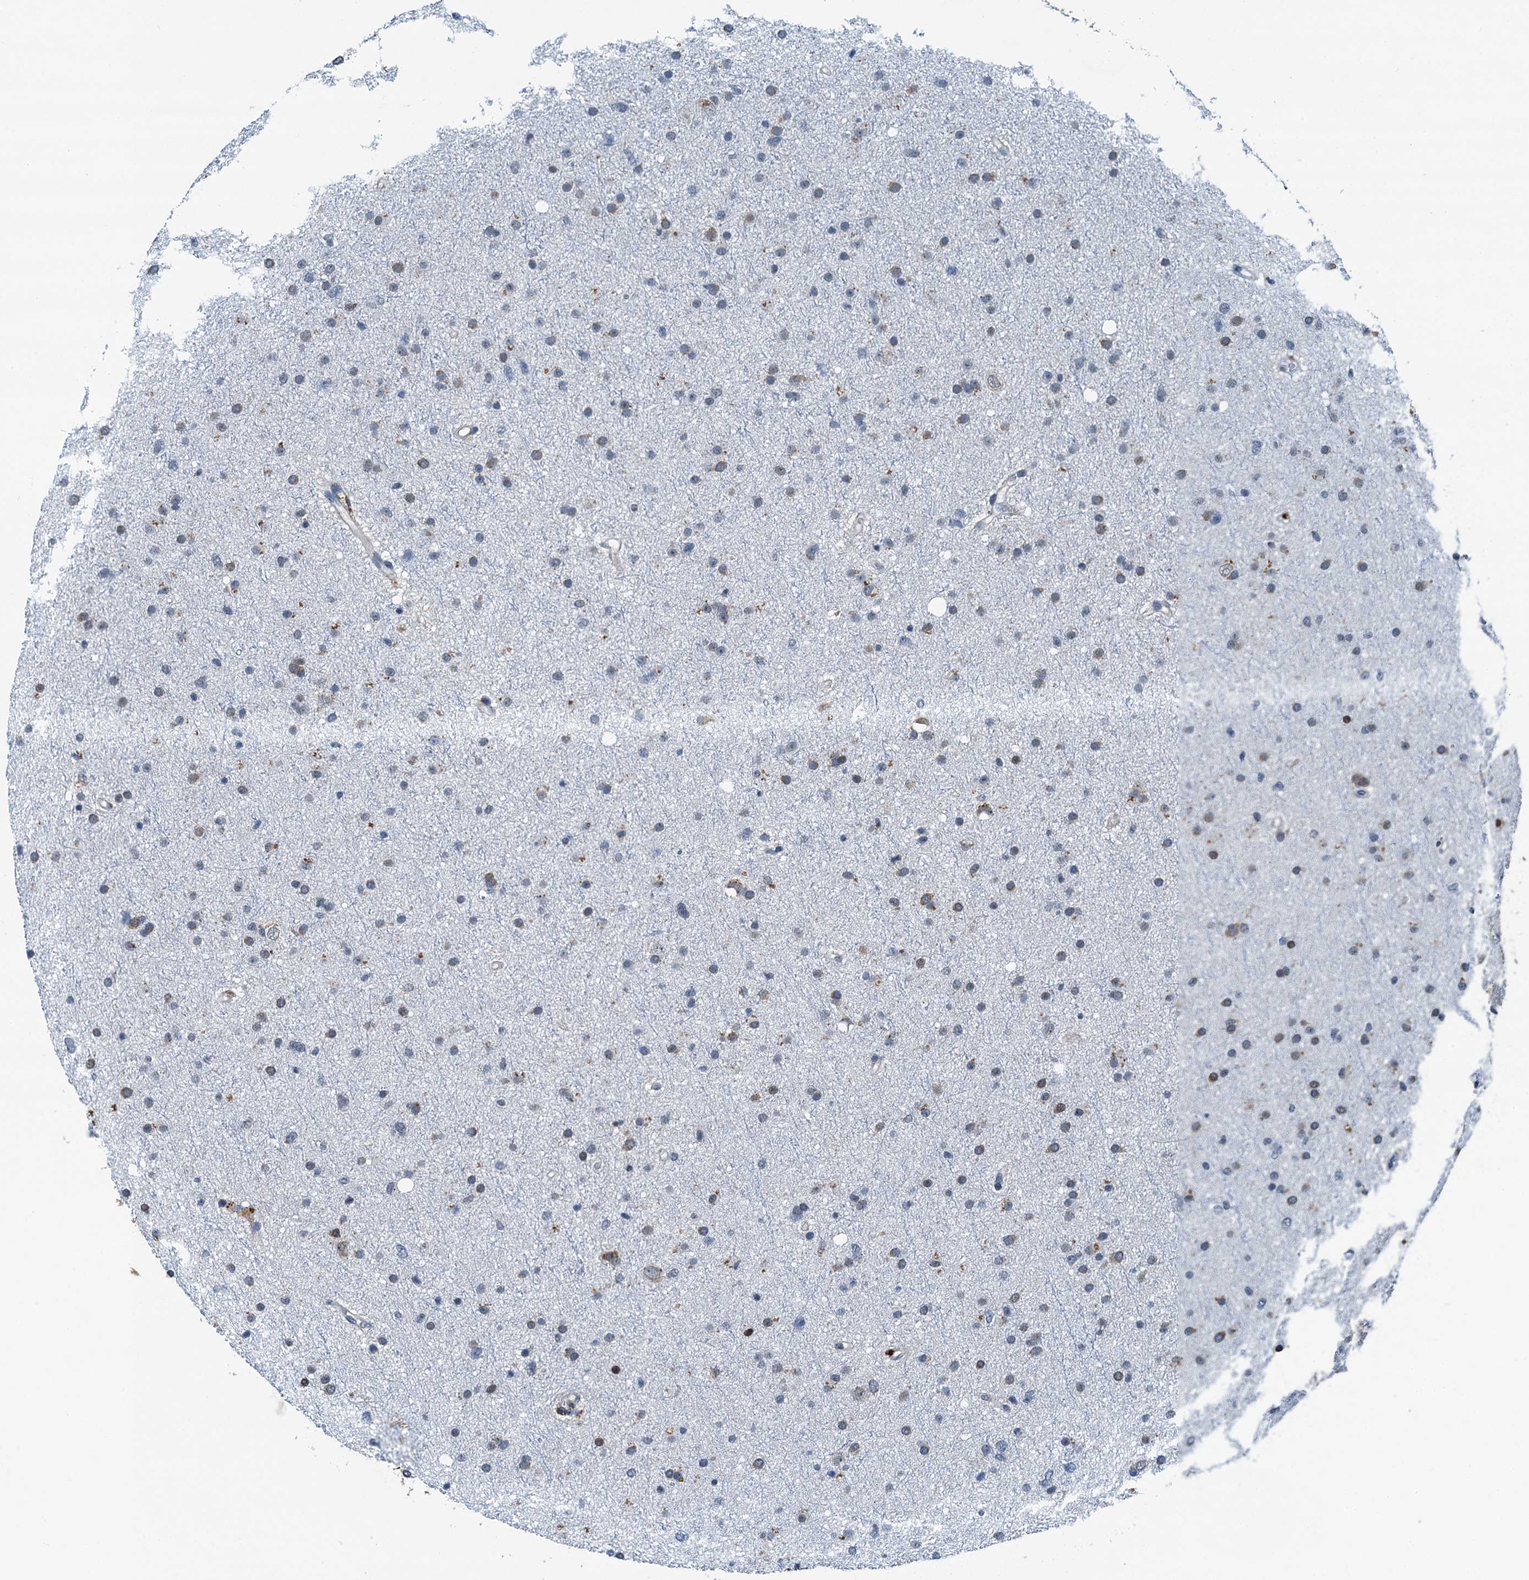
{"staining": {"intensity": "weak", "quantity": "25%-75%", "location": "cytoplasmic/membranous"}, "tissue": "glioma", "cell_type": "Tumor cells", "image_type": "cancer", "snomed": [{"axis": "morphology", "description": "Glioma, malignant, Low grade"}, {"axis": "topography", "description": "Cerebral cortex"}], "caption": "IHC of malignant low-grade glioma demonstrates low levels of weak cytoplasmic/membranous expression in approximately 25%-75% of tumor cells. The protein is shown in brown color, while the nuclei are stained blue.", "gene": "TAMALIN", "patient": {"sex": "female", "age": 39}}